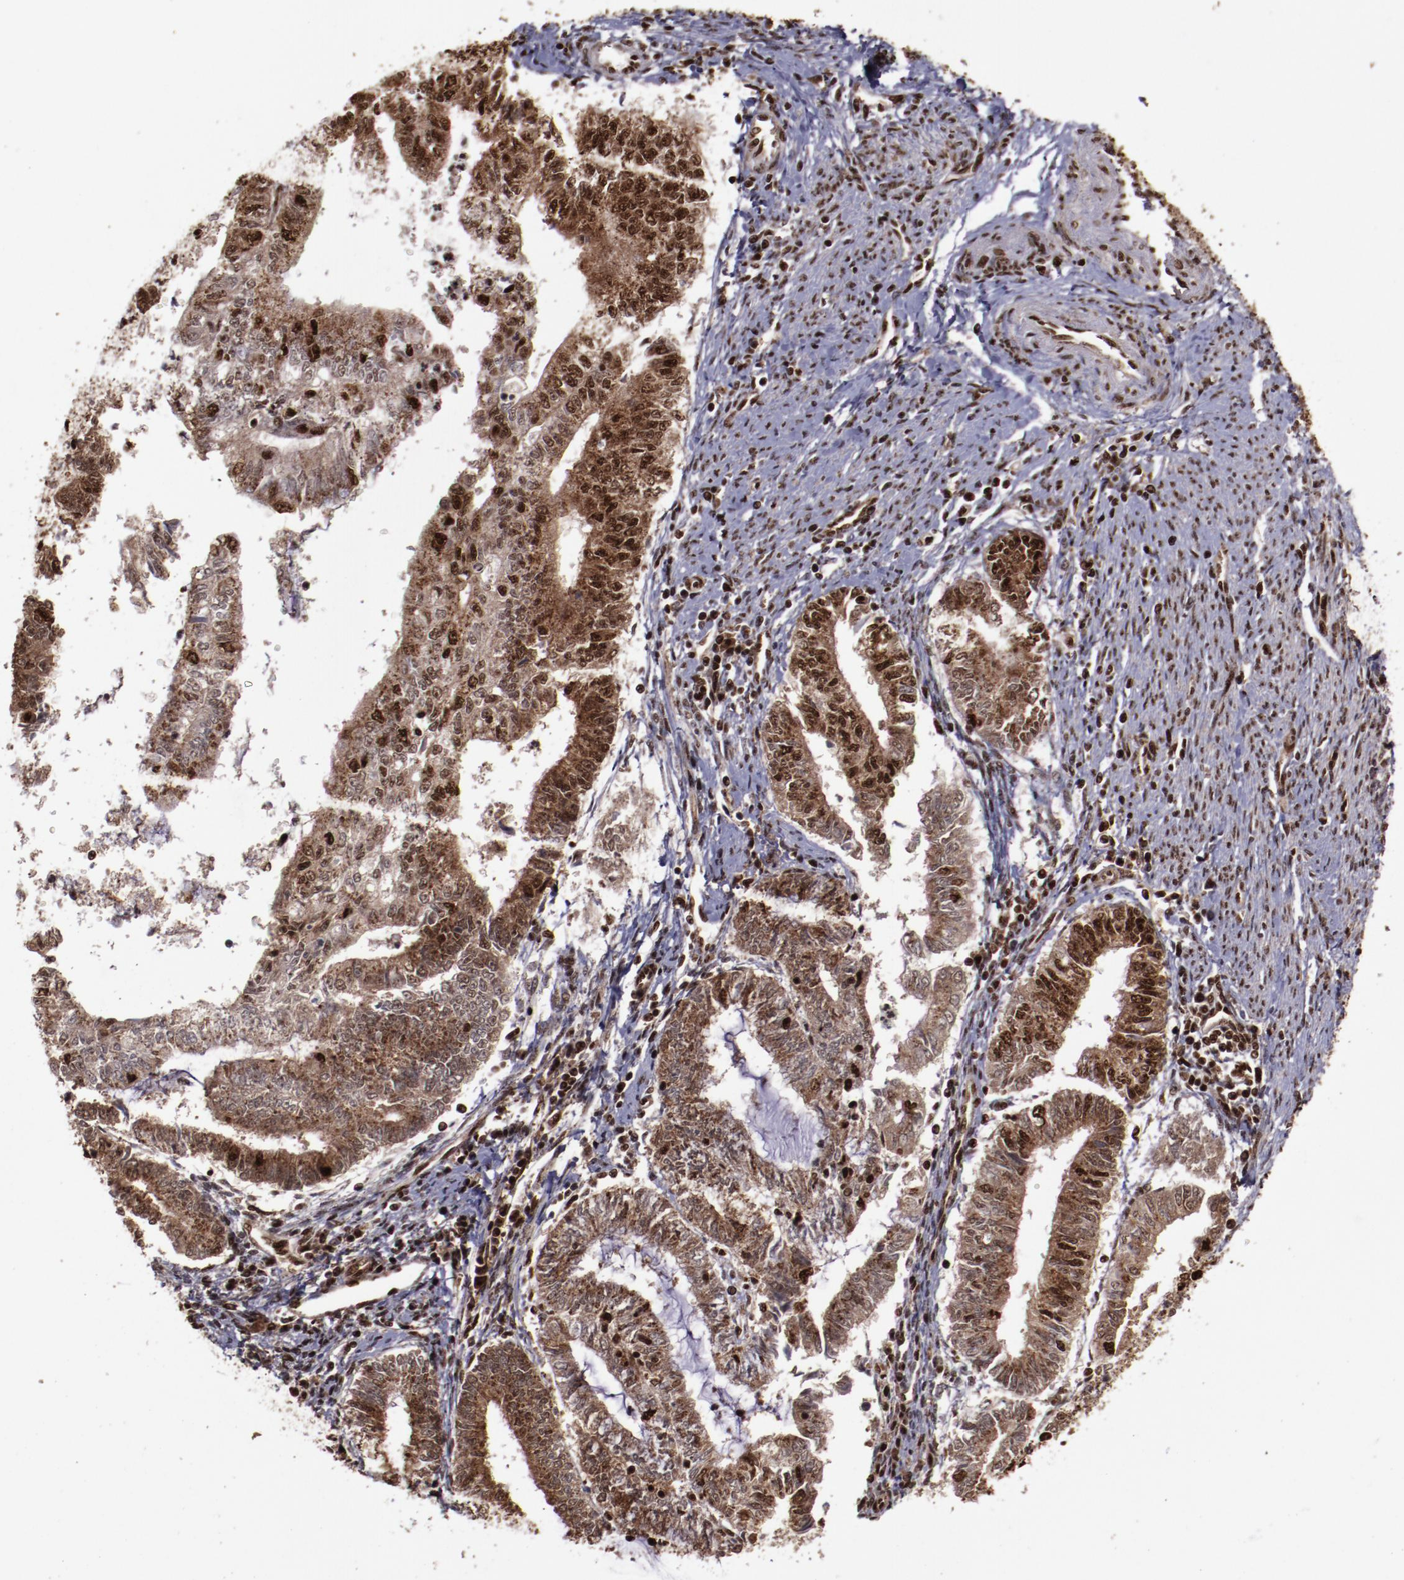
{"staining": {"intensity": "moderate", "quantity": "25%-75%", "location": "cytoplasmic/membranous,nuclear"}, "tissue": "endometrial cancer", "cell_type": "Tumor cells", "image_type": "cancer", "snomed": [{"axis": "morphology", "description": "Adenocarcinoma, NOS"}, {"axis": "topography", "description": "Endometrium"}], "caption": "This photomicrograph shows immunohistochemistry (IHC) staining of human endometrial adenocarcinoma, with medium moderate cytoplasmic/membranous and nuclear staining in approximately 25%-75% of tumor cells.", "gene": "SNW1", "patient": {"sex": "female", "age": 66}}